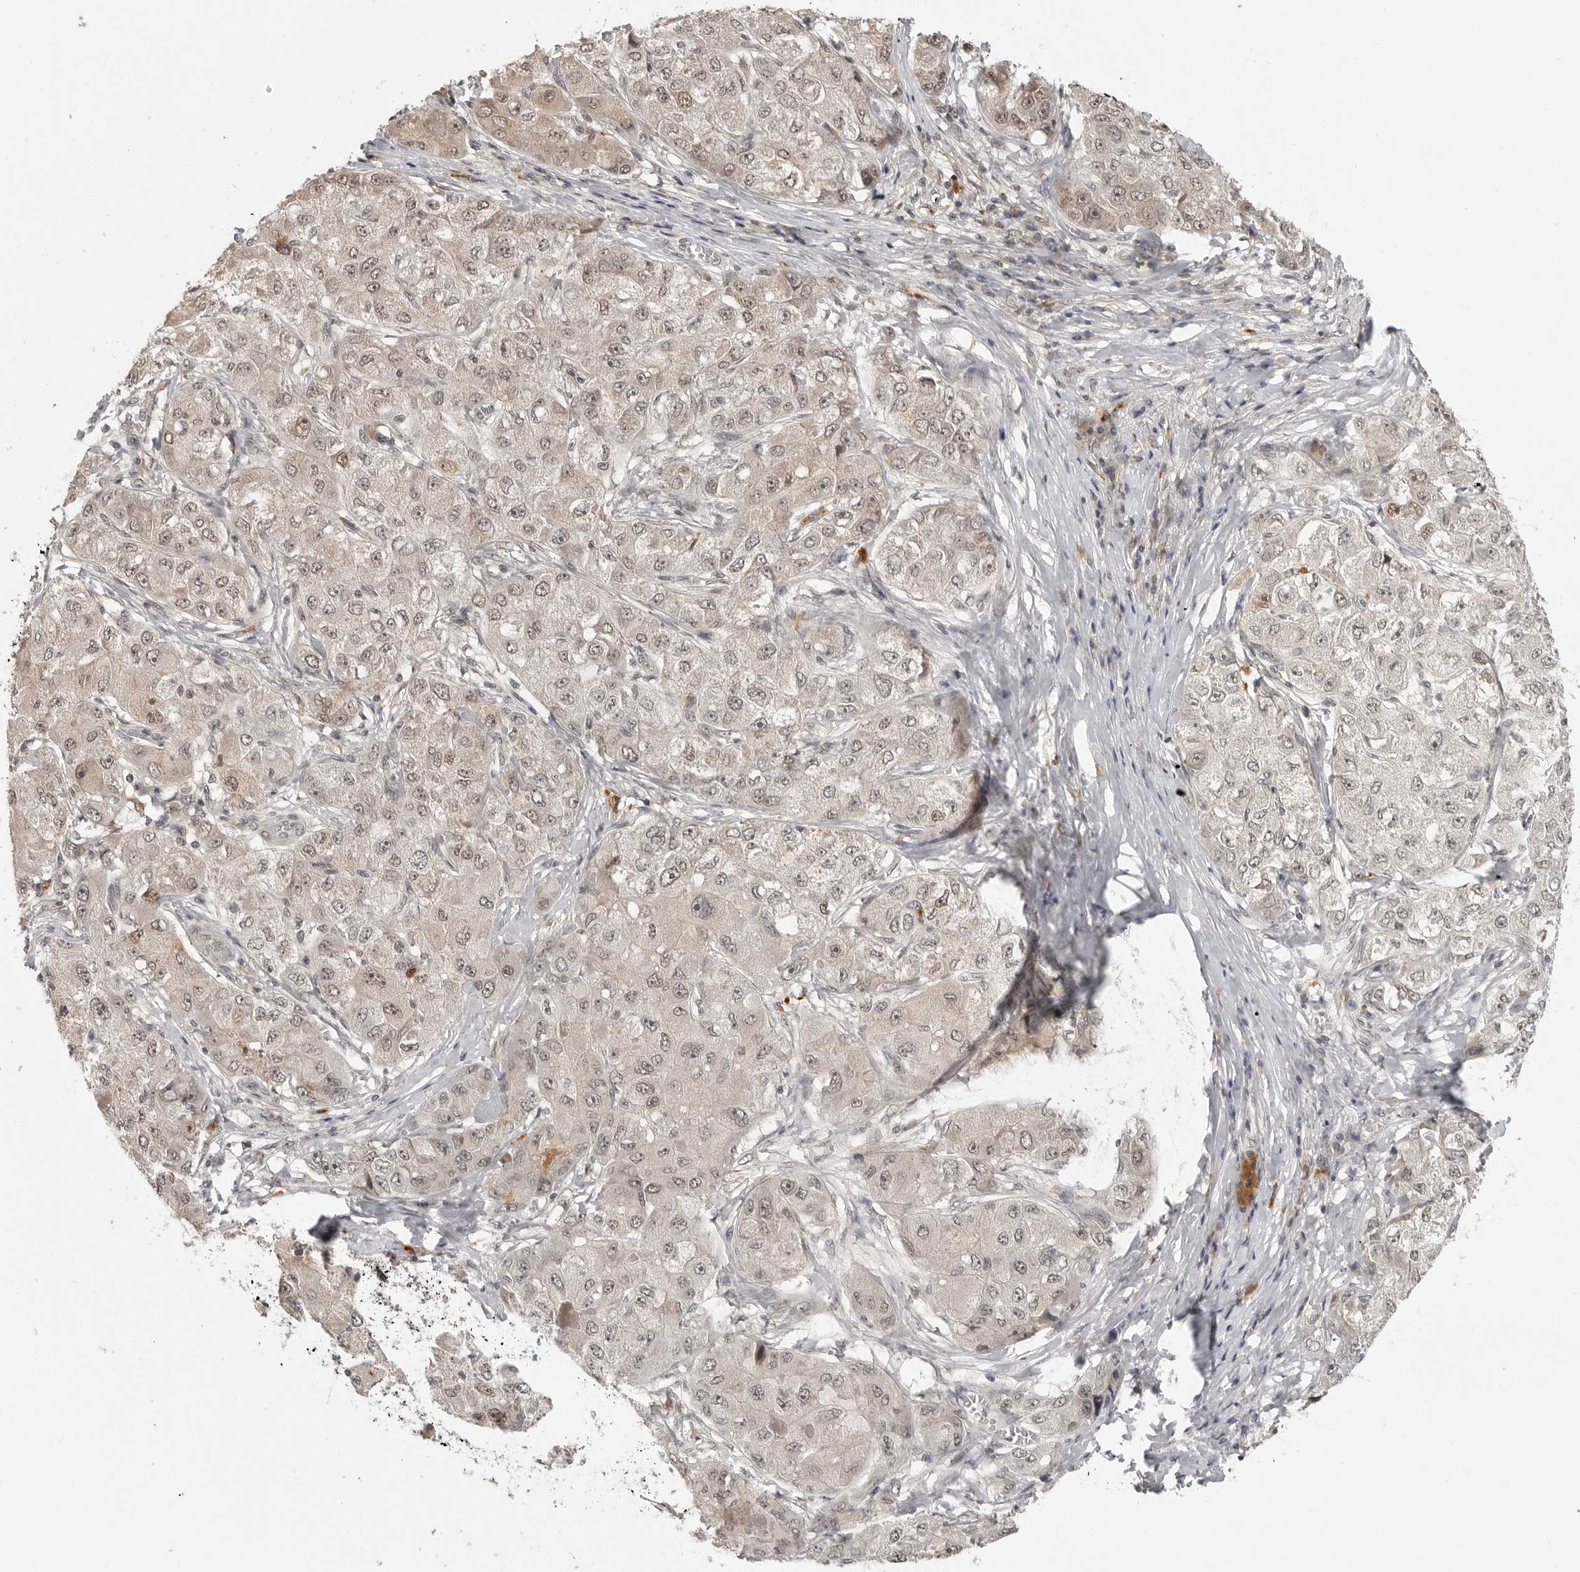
{"staining": {"intensity": "weak", "quantity": "25%-75%", "location": "cytoplasmic/membranous,nuclear"}, "tissue": "liver cancer", "cell_type": "Tumor cells", "image_type": "cancer", "snomed": [{"axis": "morphology", "description": "Carcinoma, Hepatocellular, NOS"}, {"axis": "topography", "description": "Liver"}], "caption": "Protein staining reveals weak cytoplasmic/membranous and nuclear positivity in approximately 25%-75% of tumor cells in liver cancer. Immunohistochemistry (ihc) stains the protein of interest in brown and the nuclei are stained blue.", "gene": "PEG3", "patient": {"sex": "male", "age": 80}}